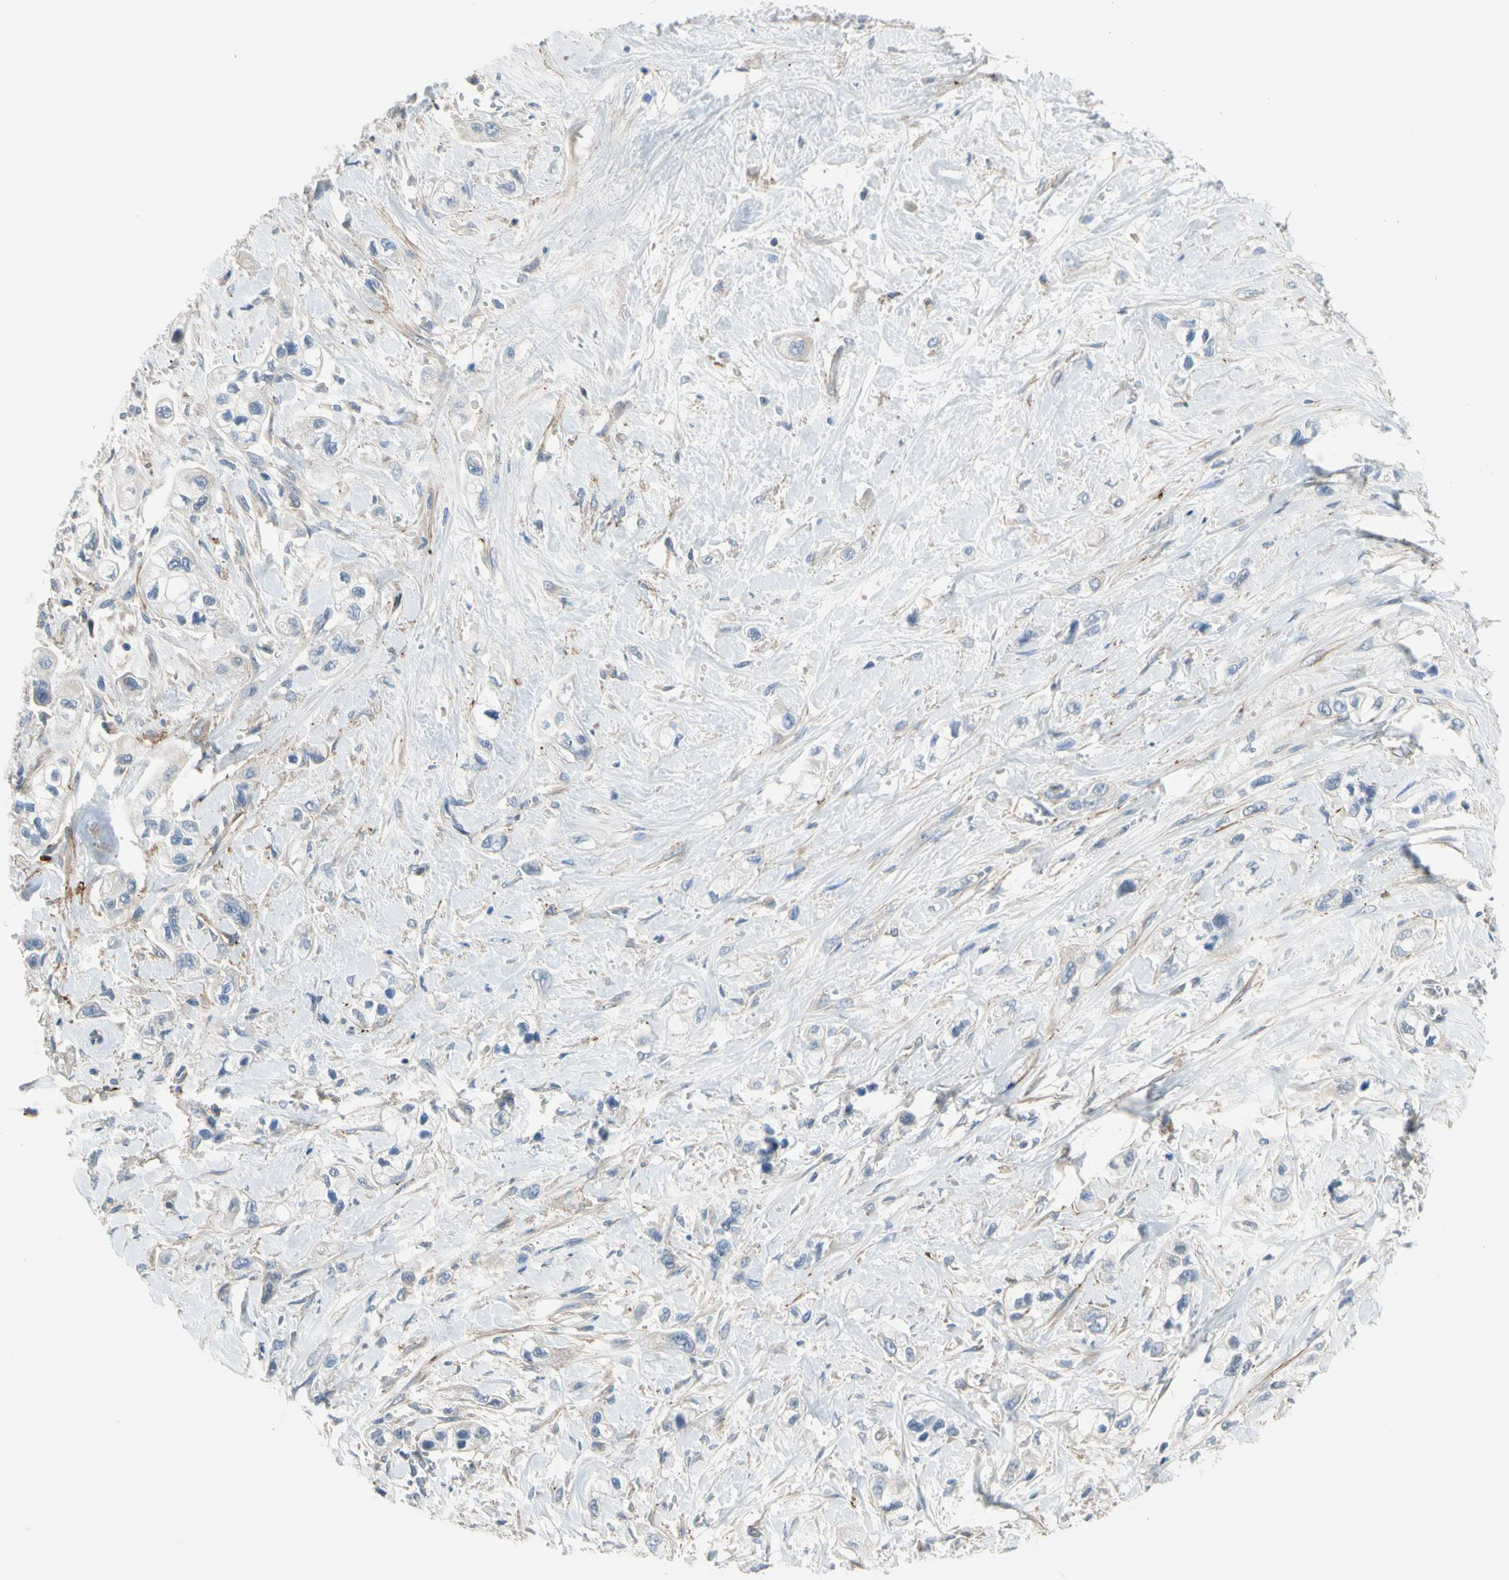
{"staining": {"intensity": "negative", "quantity": "none", "location": "none"}, "tissue": "pancreatic cancer", "cell_type": "Tumor cells", "image_type": "cancer", "snomed": [{"axis": "morphology", "description": "Adenocarcinoma, NOS"}, {"axis": "topography", "description": "Pancreas"}], "caption": "There is no significant positivity in tumor cells of pancreatic cancer. (Immunohistochemistry, brightfield microscopy, high magnification).", "gene": "ENTREP3", "patient": {"sex": "male", "age": 74}}